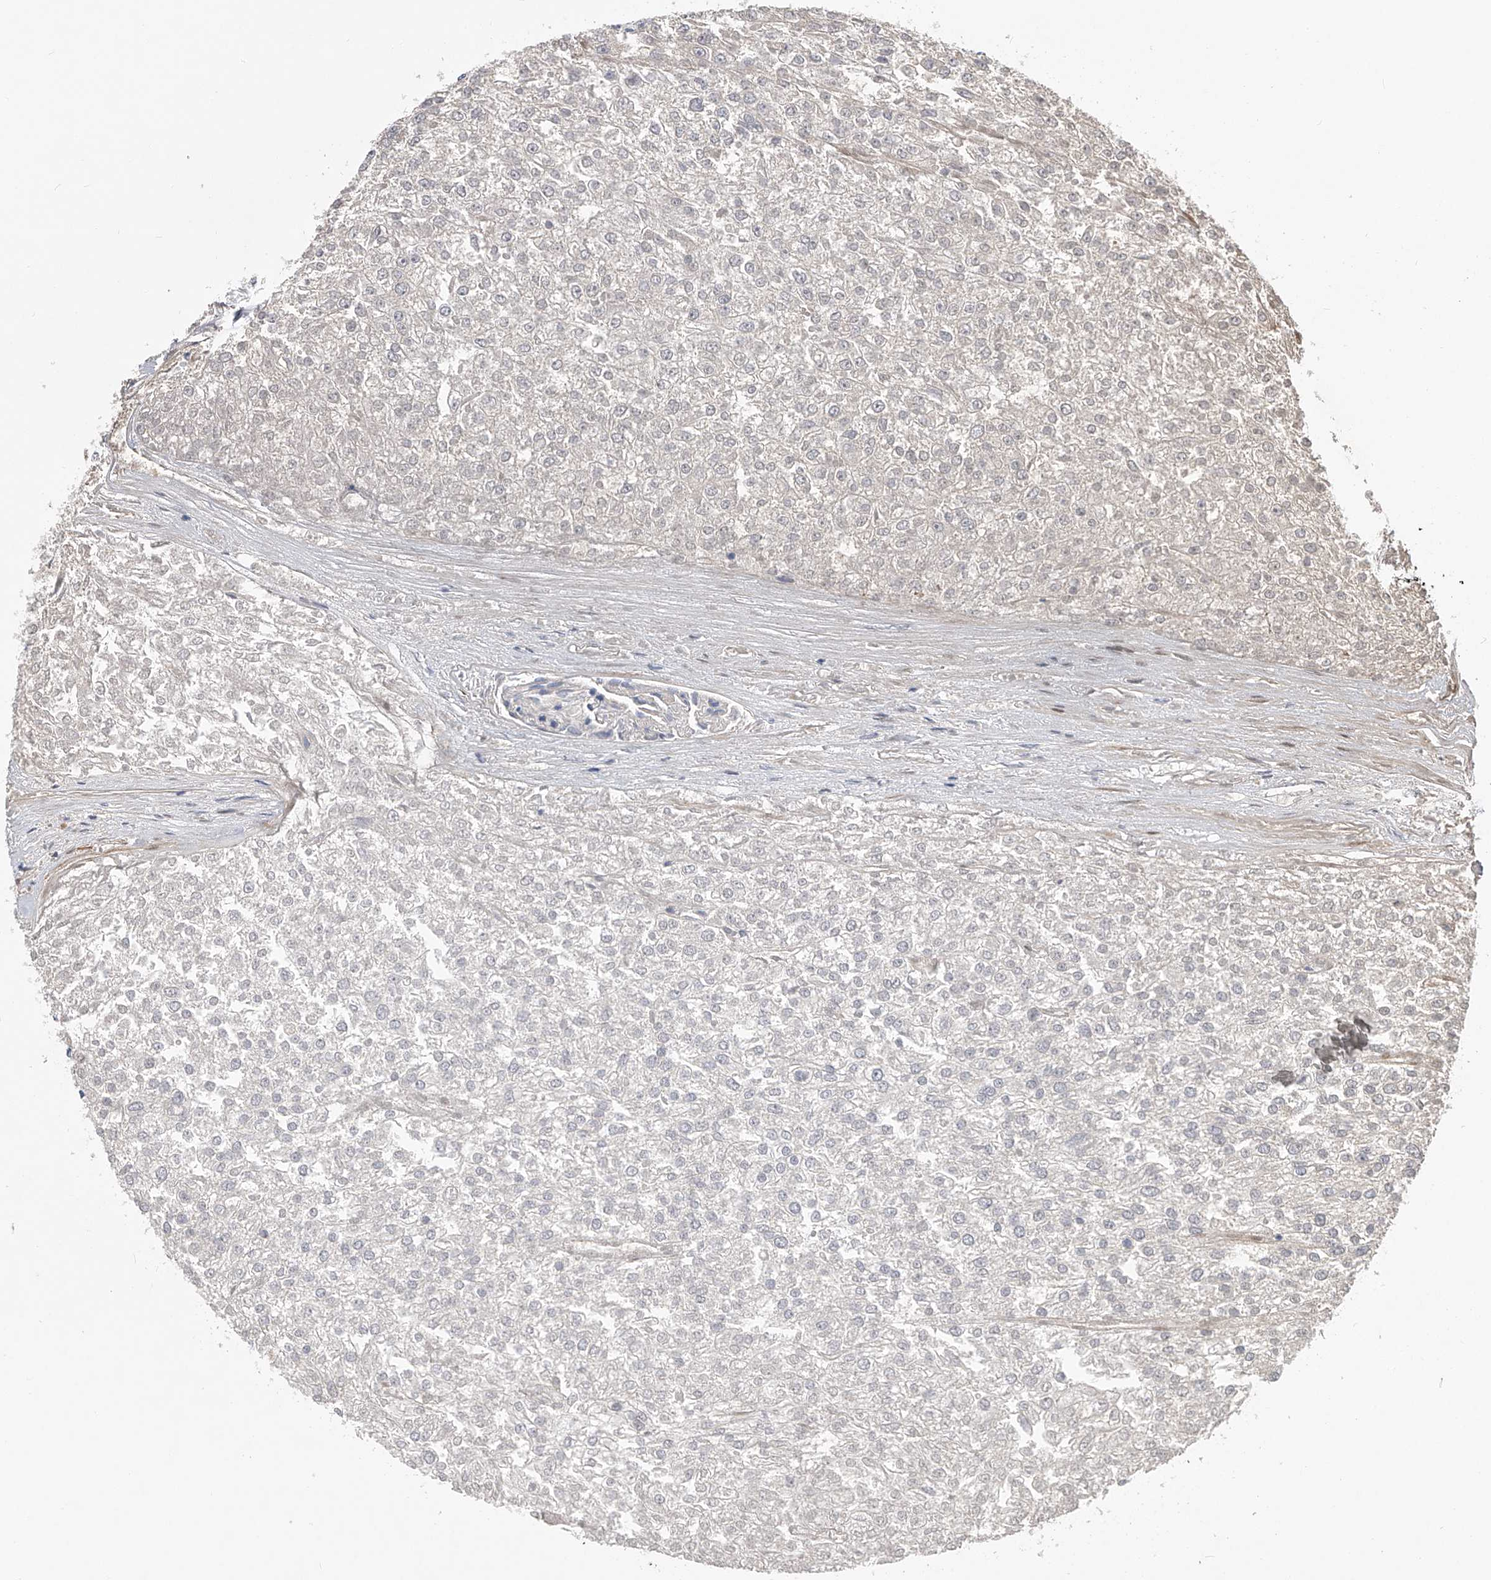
{"staining": {"intensity": "negative", "quantity": "none", "location": "none"}, "tissue": "renal cancer", "cell_type": "Tumor cells", "image_type": "cancer", "snomed": [{"axis": "morphology", "description": "Adenocarcinoma, NOS"}, {"axis": "topography", "description": "Kidney"}], "caption": "Immunohistochemistry of human renal adenocarcinoma demonstrates no positivity in tumor cells. (DAB (3,3'-diaminobenzidine) IHC with hematoxylin counter stain).", "gene": "MDN1", "patient": {"sex": "female", "age": 54}}